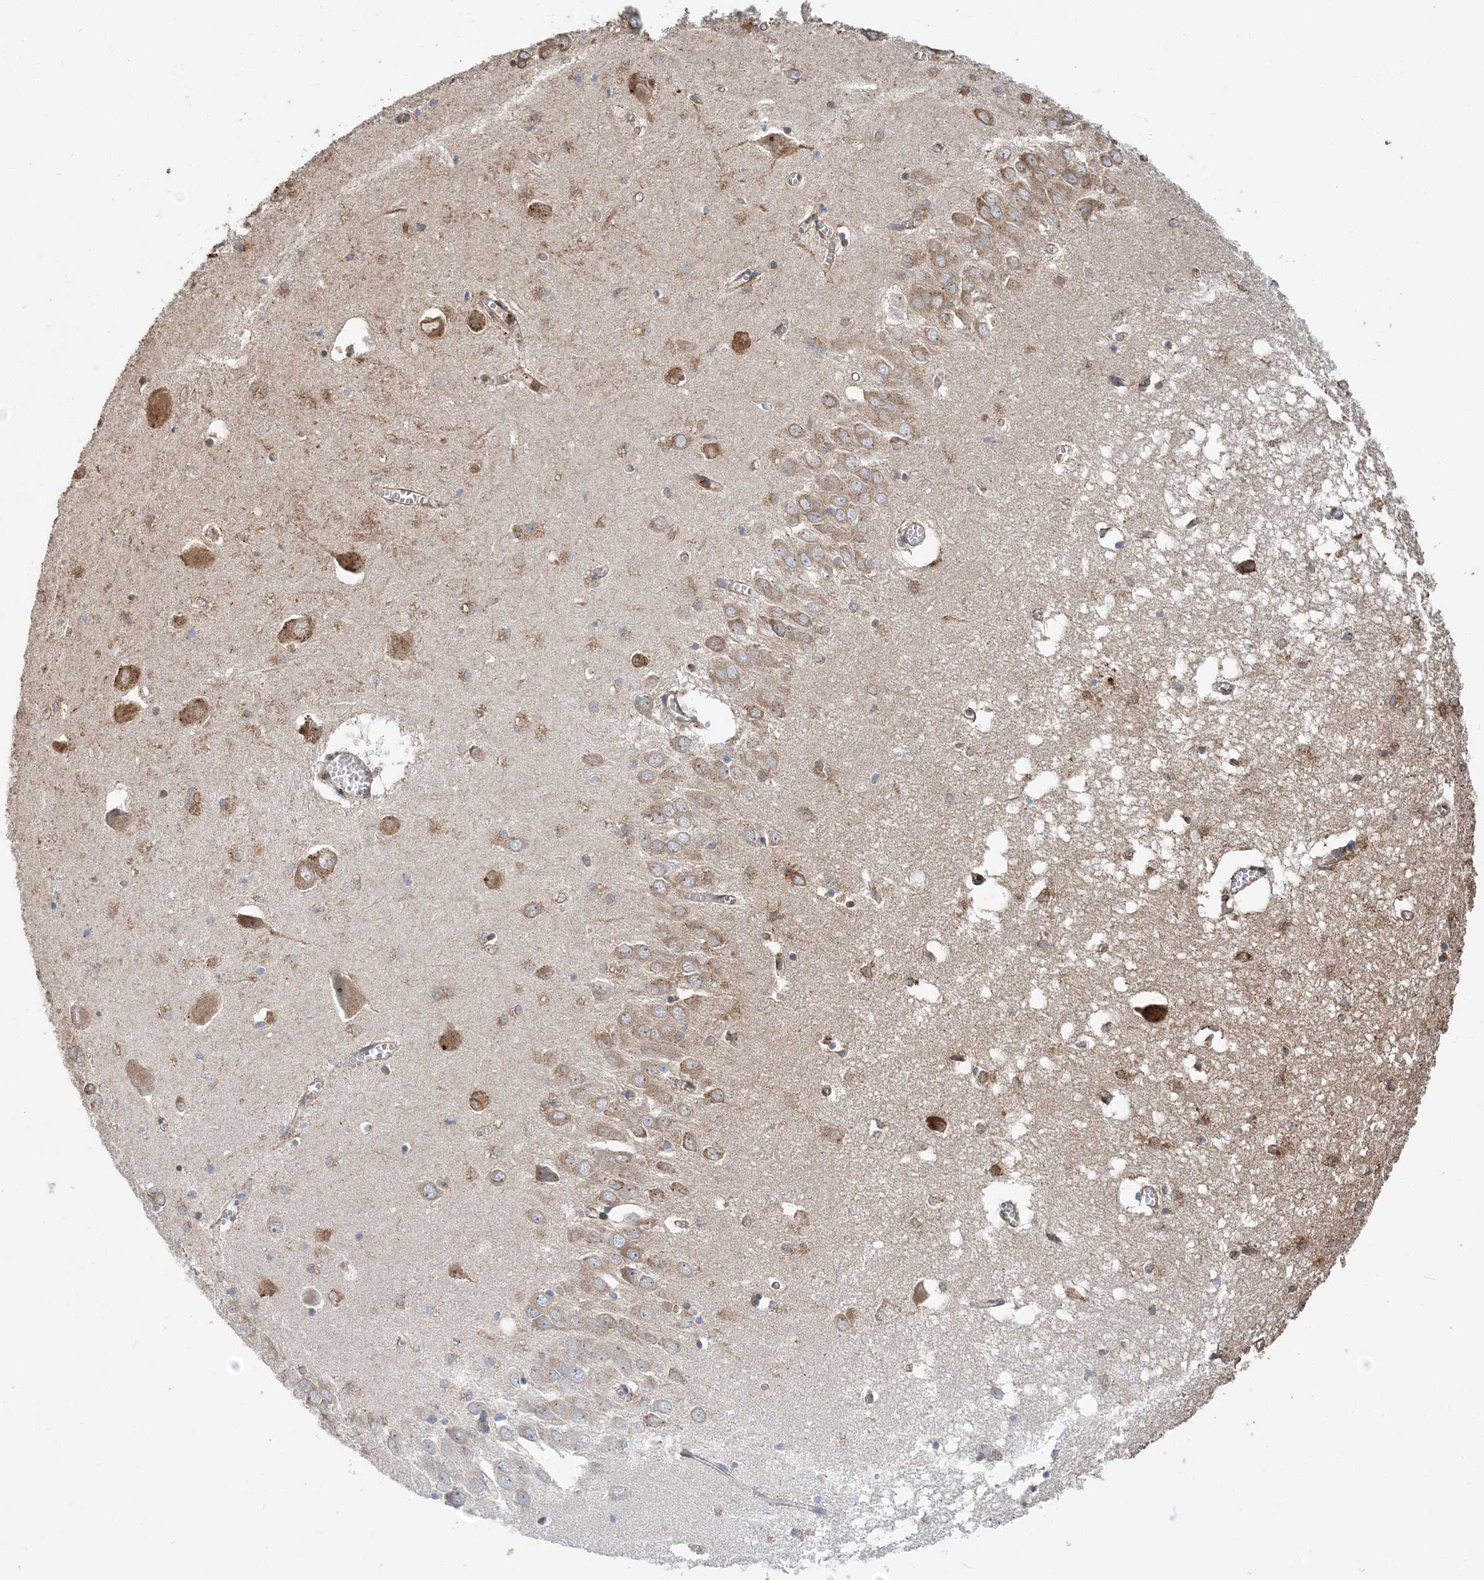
{"staining": {"intensity": "moderate", "quantity": "<25%", "location": "cytoplasmic/membranous"}, "tissue": "hippocampus", "cell_type": "Glial cells", "image_type": "normal", "snomed": [{"axis": "morphology", "description": "Normal tissue, NOS"}, {"axis": "topography", "description": "Hippocampus"}], "caption": "A histopathology image of human hippocampus stained for a protein displays moderate cytoplasmic/membranous brown staining in glial cells.", "gene": "WDR12", "patient": {"sex": "male", "age": 70}}